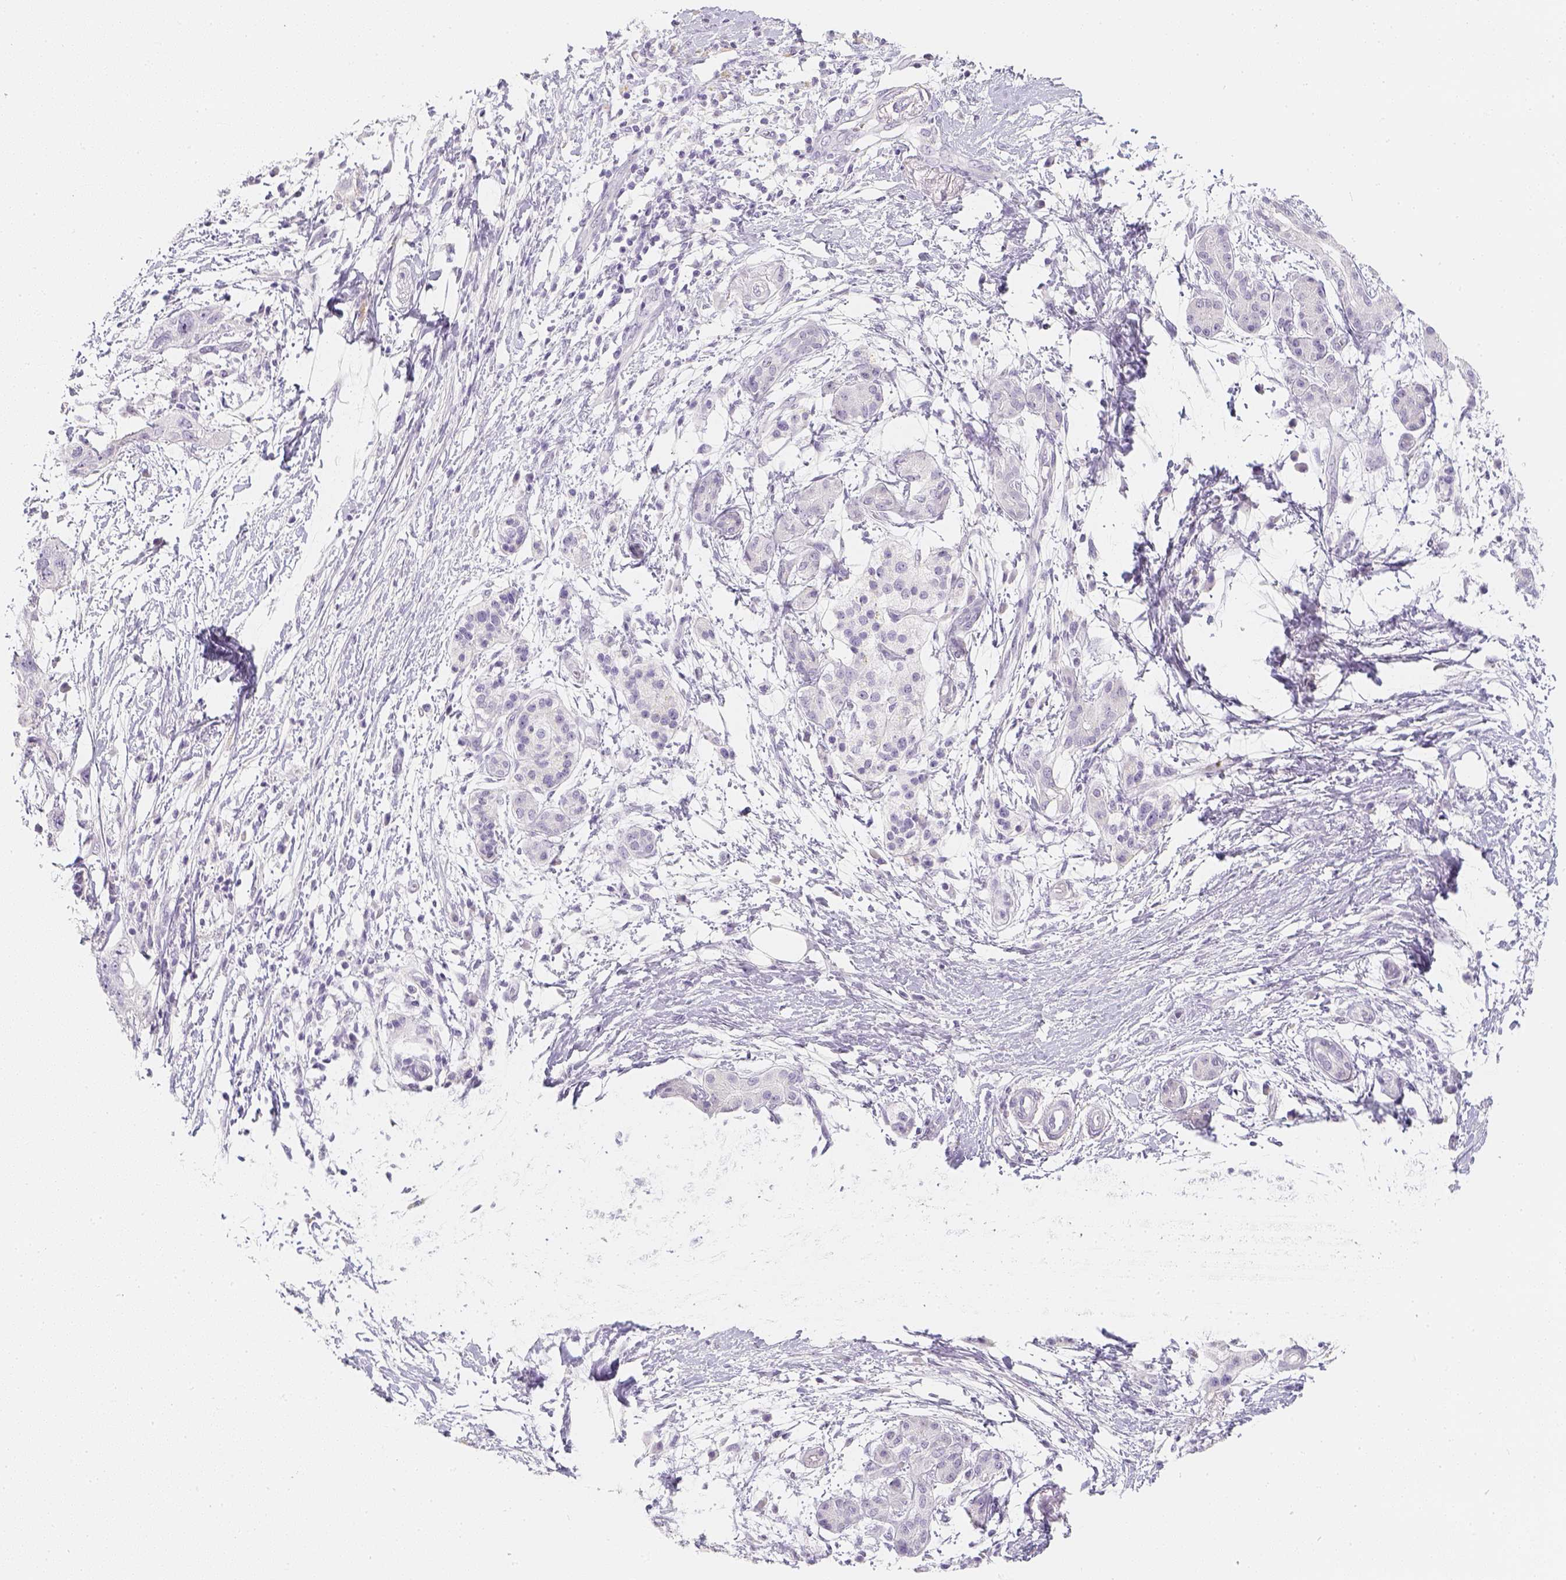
{"staining": {"intensity": "negative", "quantity": "none", "location": "none"}, "tissue": "pancreatic cancer", "cell_type": "Tumor cells", "image_type": "cancer", "snomed": [{"axis": "morphology", "description": "Adenocarcinoma, NOS"}, {"axis": "topography", "description": "Pancreas"}], "caption": "A high-resolution micrograph shows immunohistochemistry (IHC) staining of pancreatic cancer, which displays no significant staining in tumor cells.", "gene": "SLC18A1", "patient": {"sex": "female", "age": 72}}